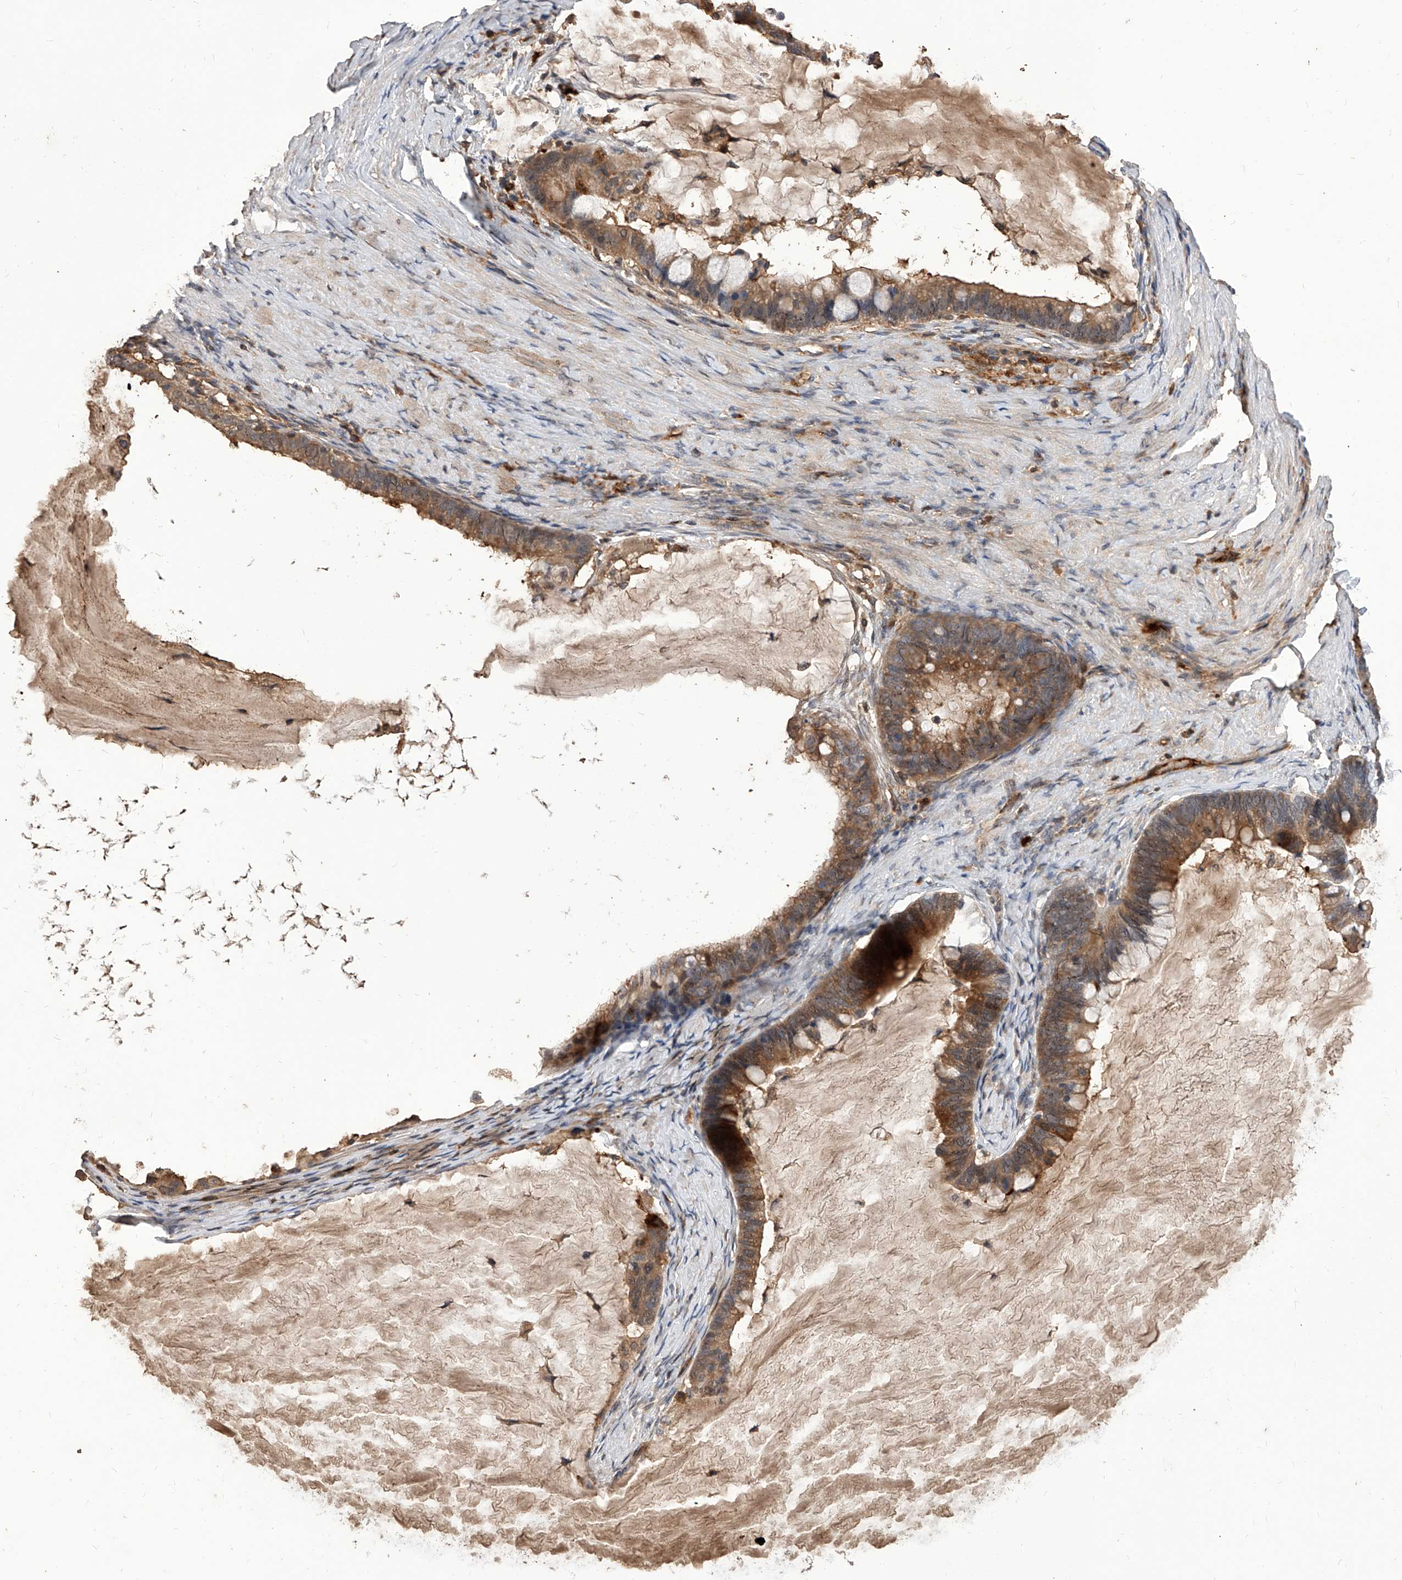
{"staining": {"intensity": "moderate", "quantity": ">75%", "location": "cytoplasmic/membranous"}, "tissue": "ovarian cancer", "cell_type": "Tumor cells", "image_type": "cancer", "snomed": [{"axis": "morphology", "description": "Cystadenocarcinoma, mucinous, NOS"}, {"axis": "topography", "description": "Ovary"}], "caption": "Moderate cytoplasmic/membranous staining is appreciated in about >75% of tumor cells in ovarian cancer (mucinous cystadenocarcinoma).", "gene": "CFAP410", "patient": {"sex": "female", "age": 61}}